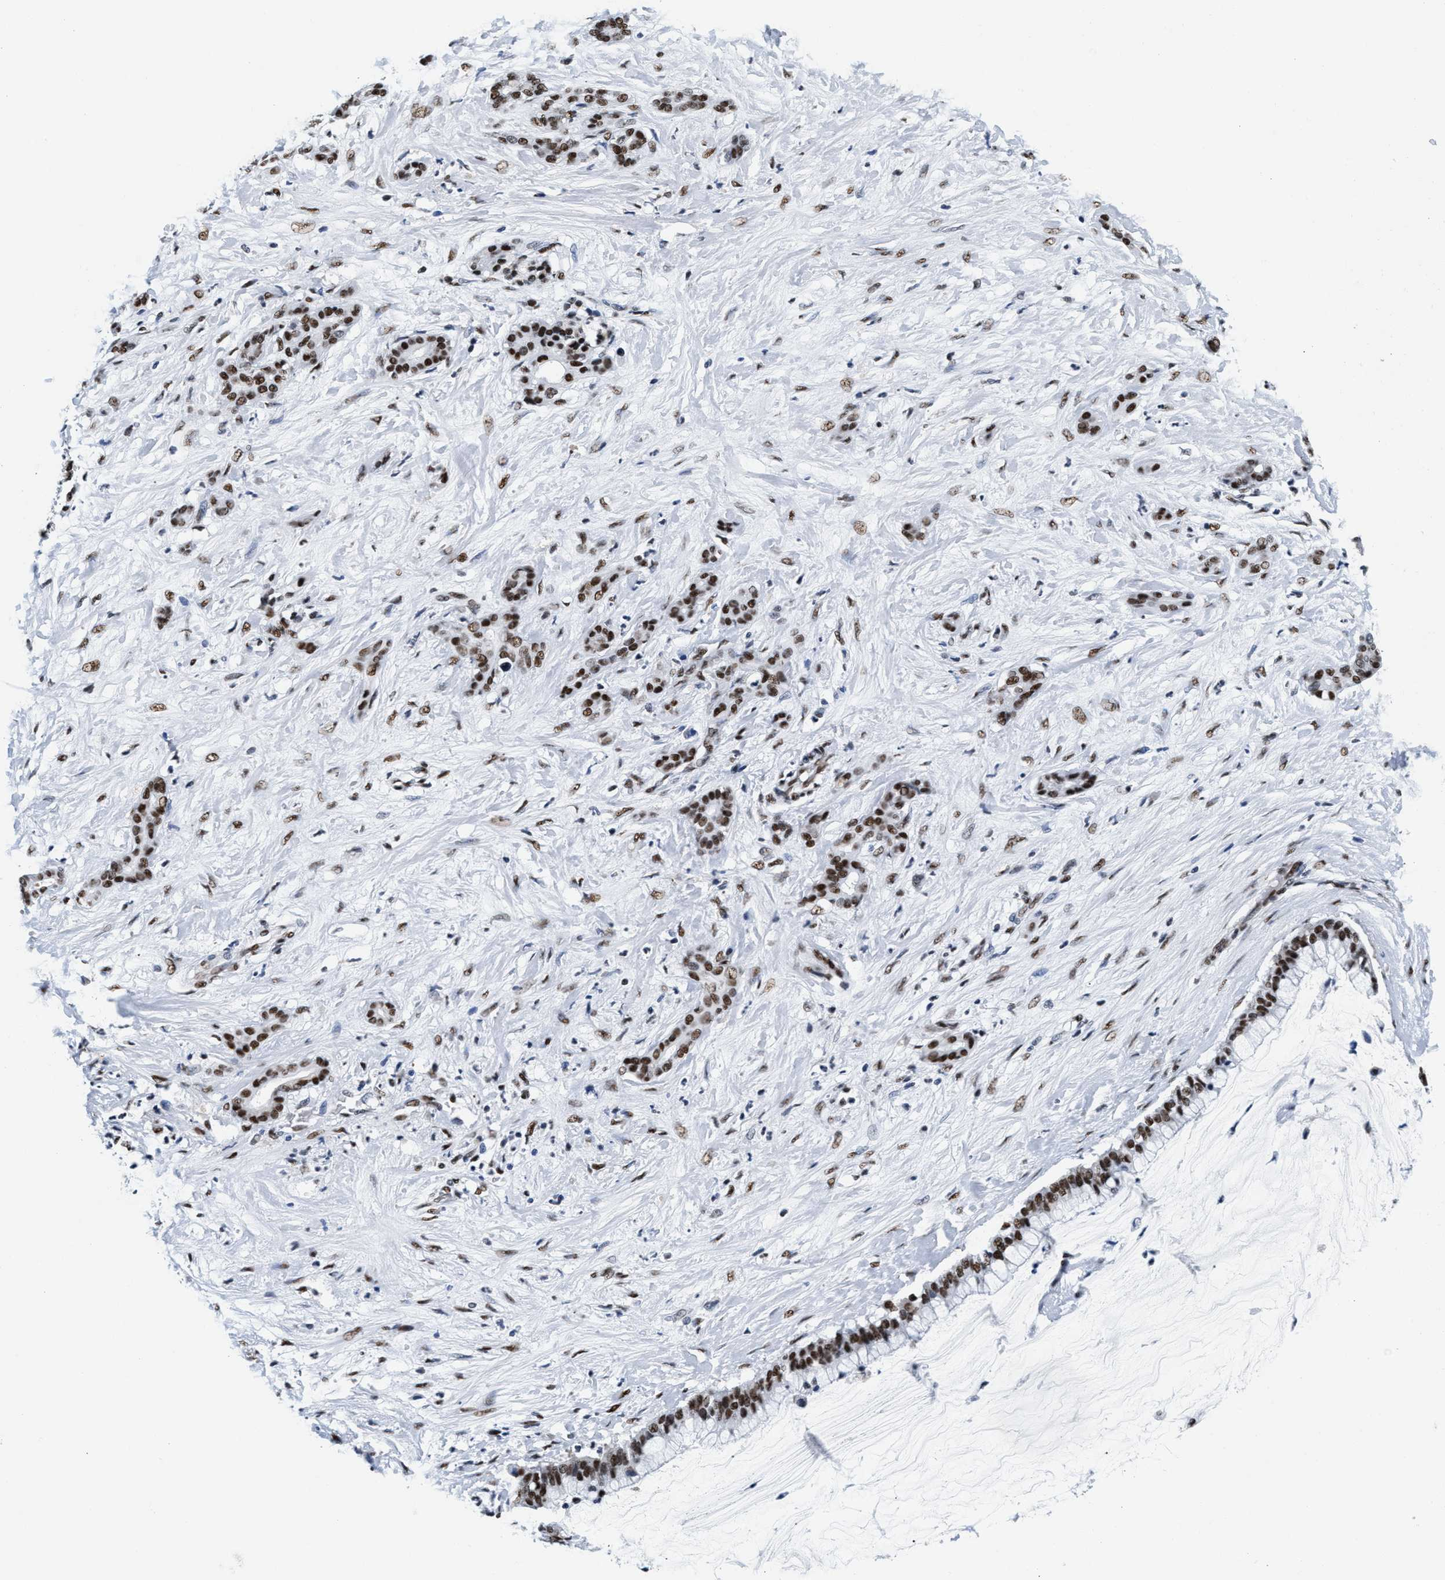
{"staining": {"intensity": "strong", "quantity": ">75%", "location": "nuclear"}, "tissue": "pancreatic cancer", "cell_type": "Tumor cells", "image_type": "cancer", "snomed": [{"axis": "morphology", "description": "Adenocarcinoma, NOS"}, {"axis": "topography", "description": "Pancreas"}], "caption": "Pancreatic cancer stained for a protein (brown) reveals strong nuclear positive staining in approximately >75% of tumor cells.", "gene": "RAD50", "patient": {"sex": "male", "age": 41}}